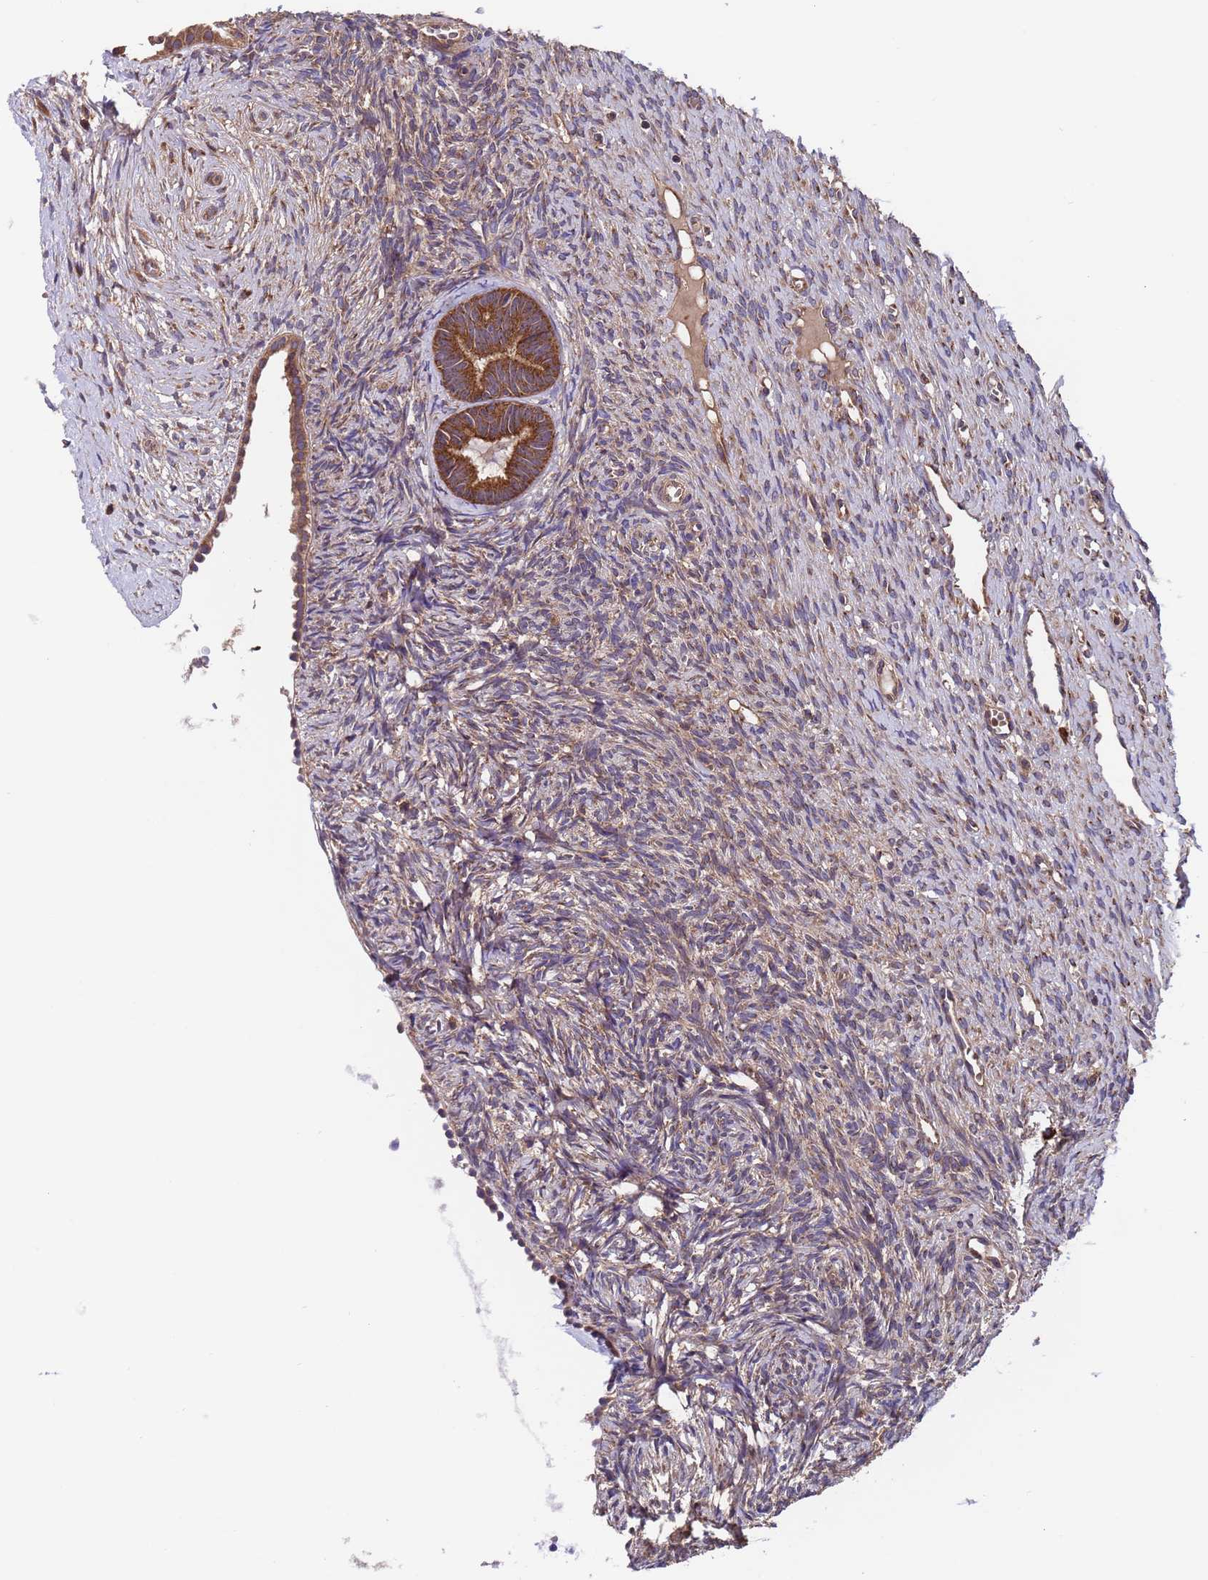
{"staining": {"intensity": "weak", "quantity": ">75%", "location": "cytoplasmic/membranous"}, "tissue": "ovary", "cell_type": "Ovarian stroma cells", "image_type": "normal", "snomed": [{"axis": "morphology", "description": "Normal tissue, NOS"}, {"axis": "topography", "description": "Ovary"}], "caption": "Protein staining displays weak cytoplasmic/membranous expression in about >75% of ovarian stroma cells in normal ovary.", "gene": "TSR3", "patient": {"sex": "female", "age": 51}}